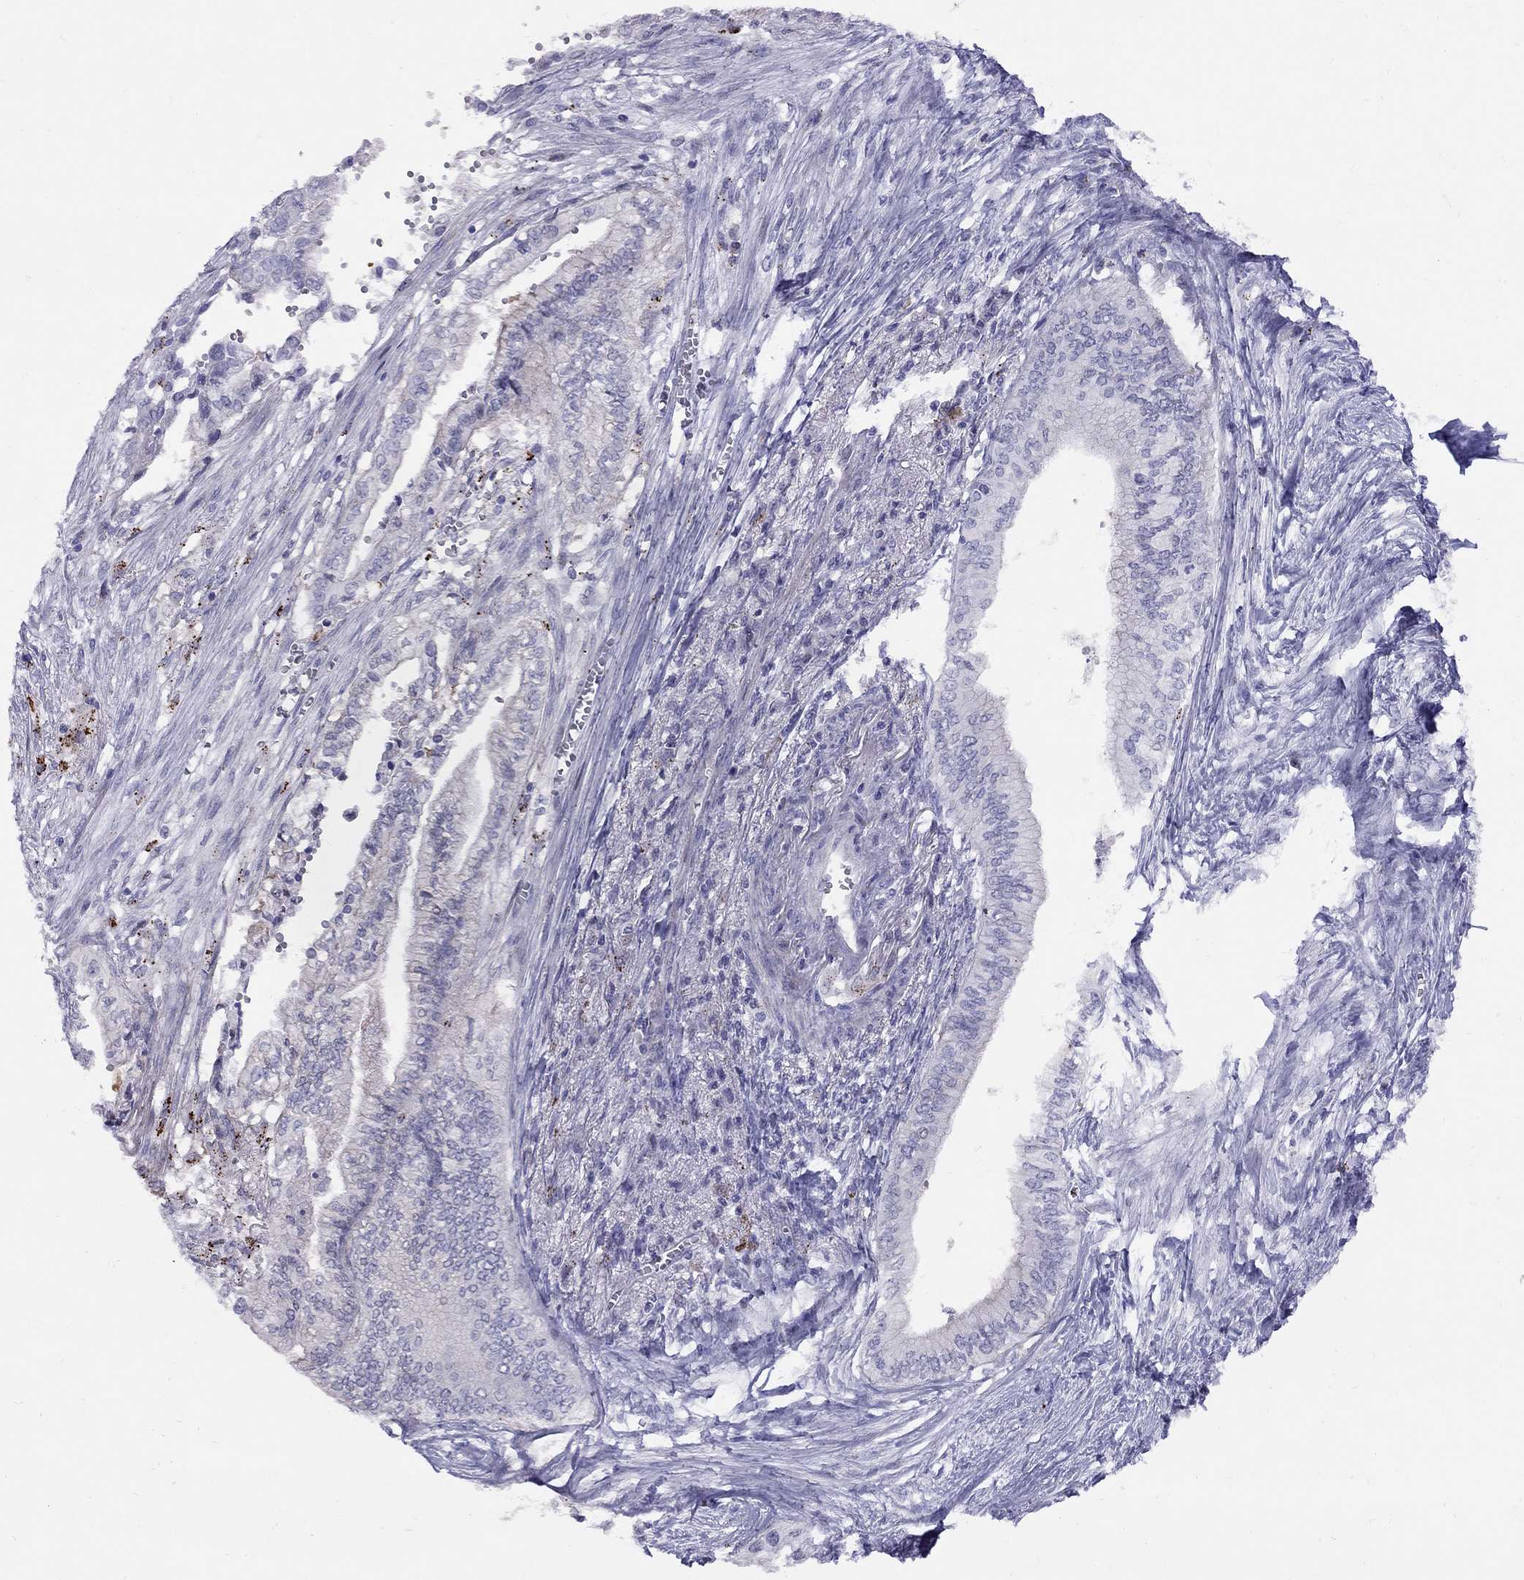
{"staining": {"intensity": "negative", "quantity": "none", "location": "none"}, "tissue": "pancreatic cancer", "cell_type": "Tumor cells", "image_type": "cancer", "snomed": [{"axis": "morphology", "description": "Adenocarcinoma, NOS"}, {"axis": "topography", "description": "Pancreas"}], "caption": "Immunohistochemistry image of neoplastic tissue: human pancreatic cancer stained with DAB displays no significant protein staining in tumor cells.", "gene": "MAGEB4", "patient": {"sex": "female", "age": 61}}